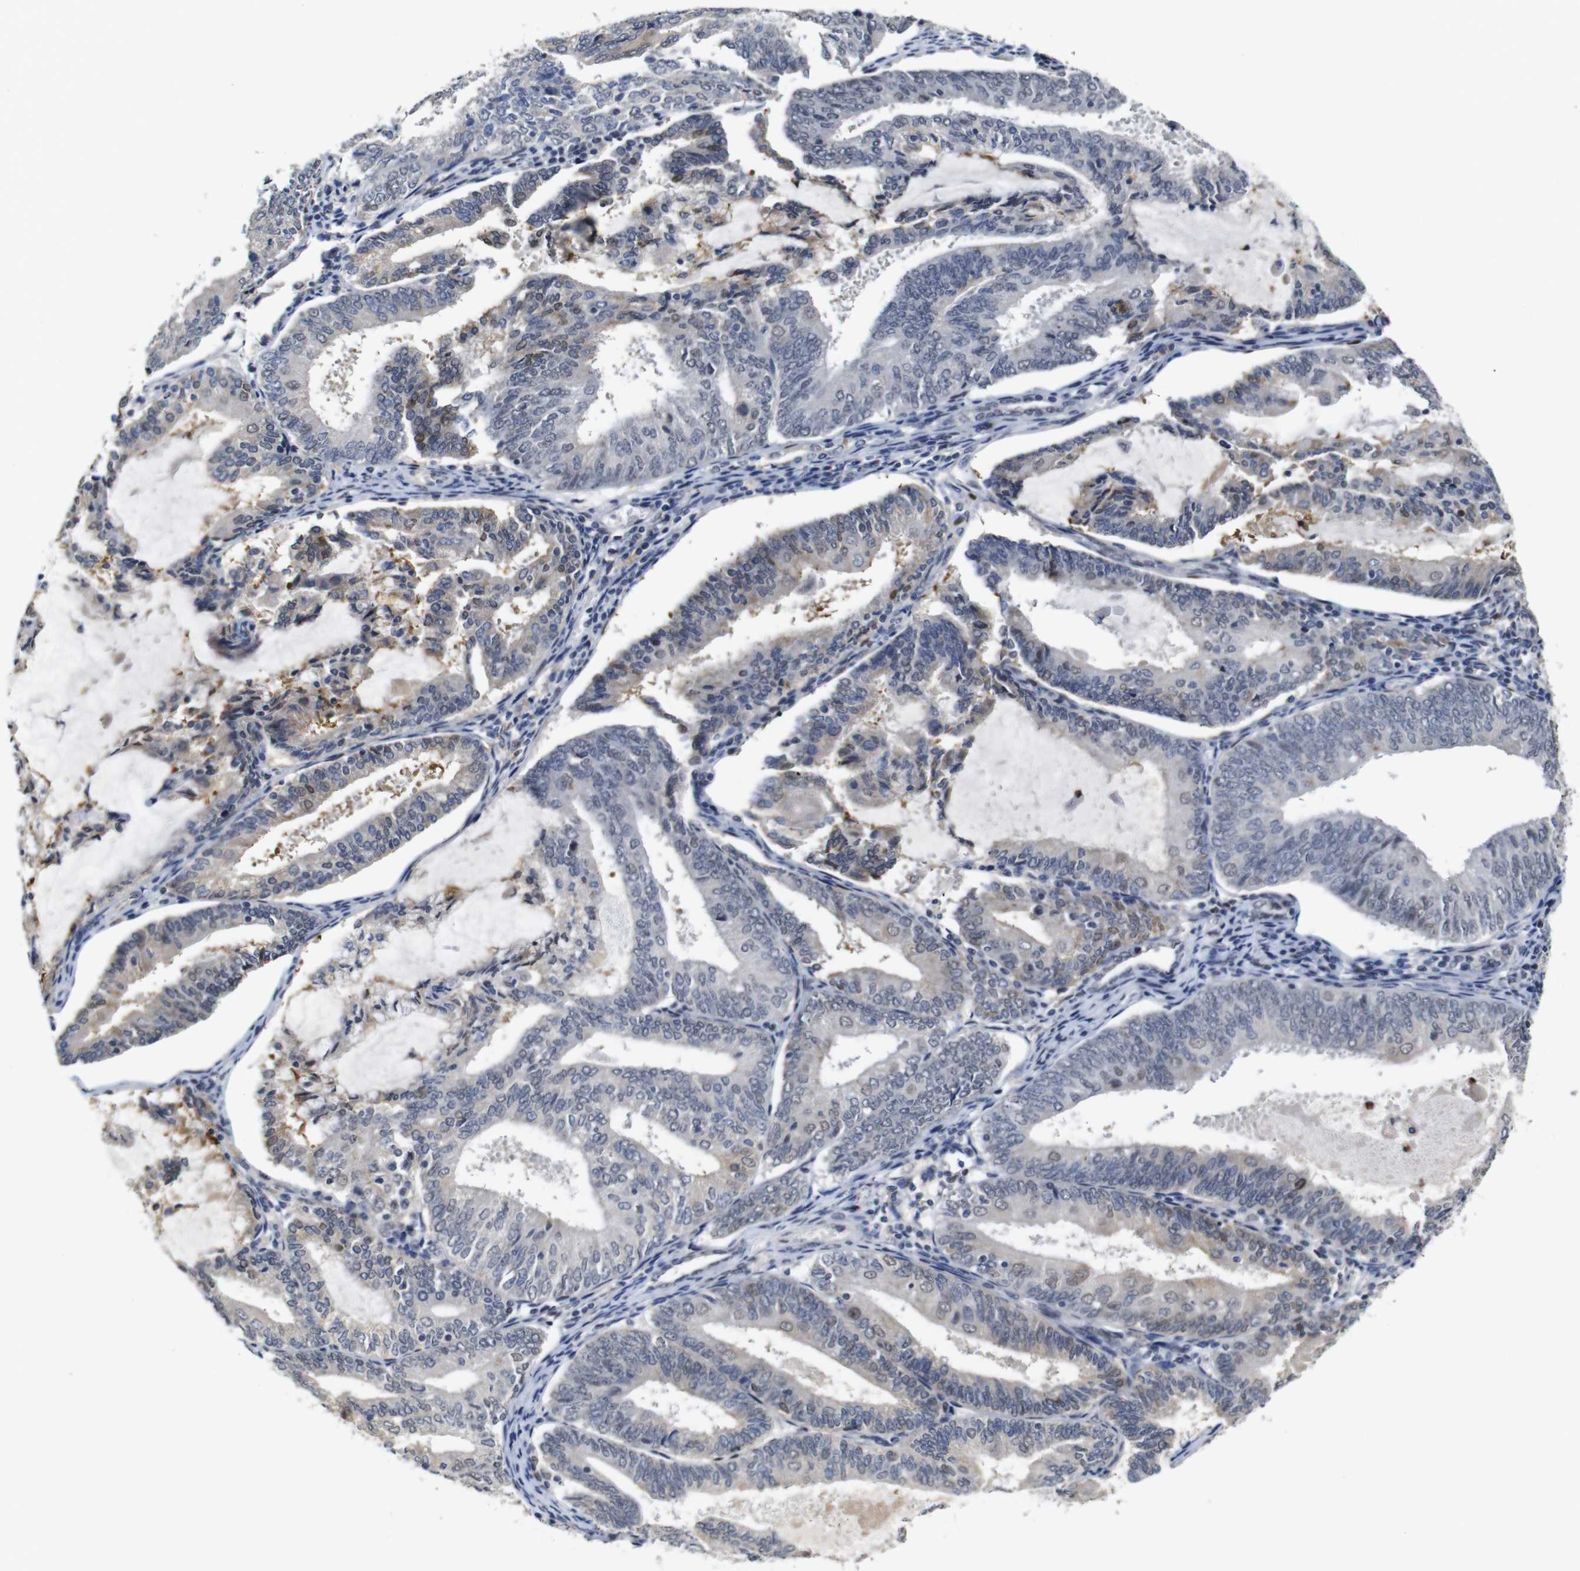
{"staining": {"intensity": "weak", "quantity": "<25%", "location": "cytoplasmic/membranous,nuclear"}, "tissue": "endometrial cancer", "cell_type": "Tumor cells", "image_type": "cancer", "snomed": [{"axis": "morphology", "description": "Adenocarcinoma, NOS"}, {"axis": "topography", "description": "Endometrium"}], "caption": "Immunohistochemistry (IHC) of adenocarcinoma (endometrial) exhibits no positivity in tumor cells.", "gene": "NTRK3", "patient": {"sex": "female", "age": 81}}